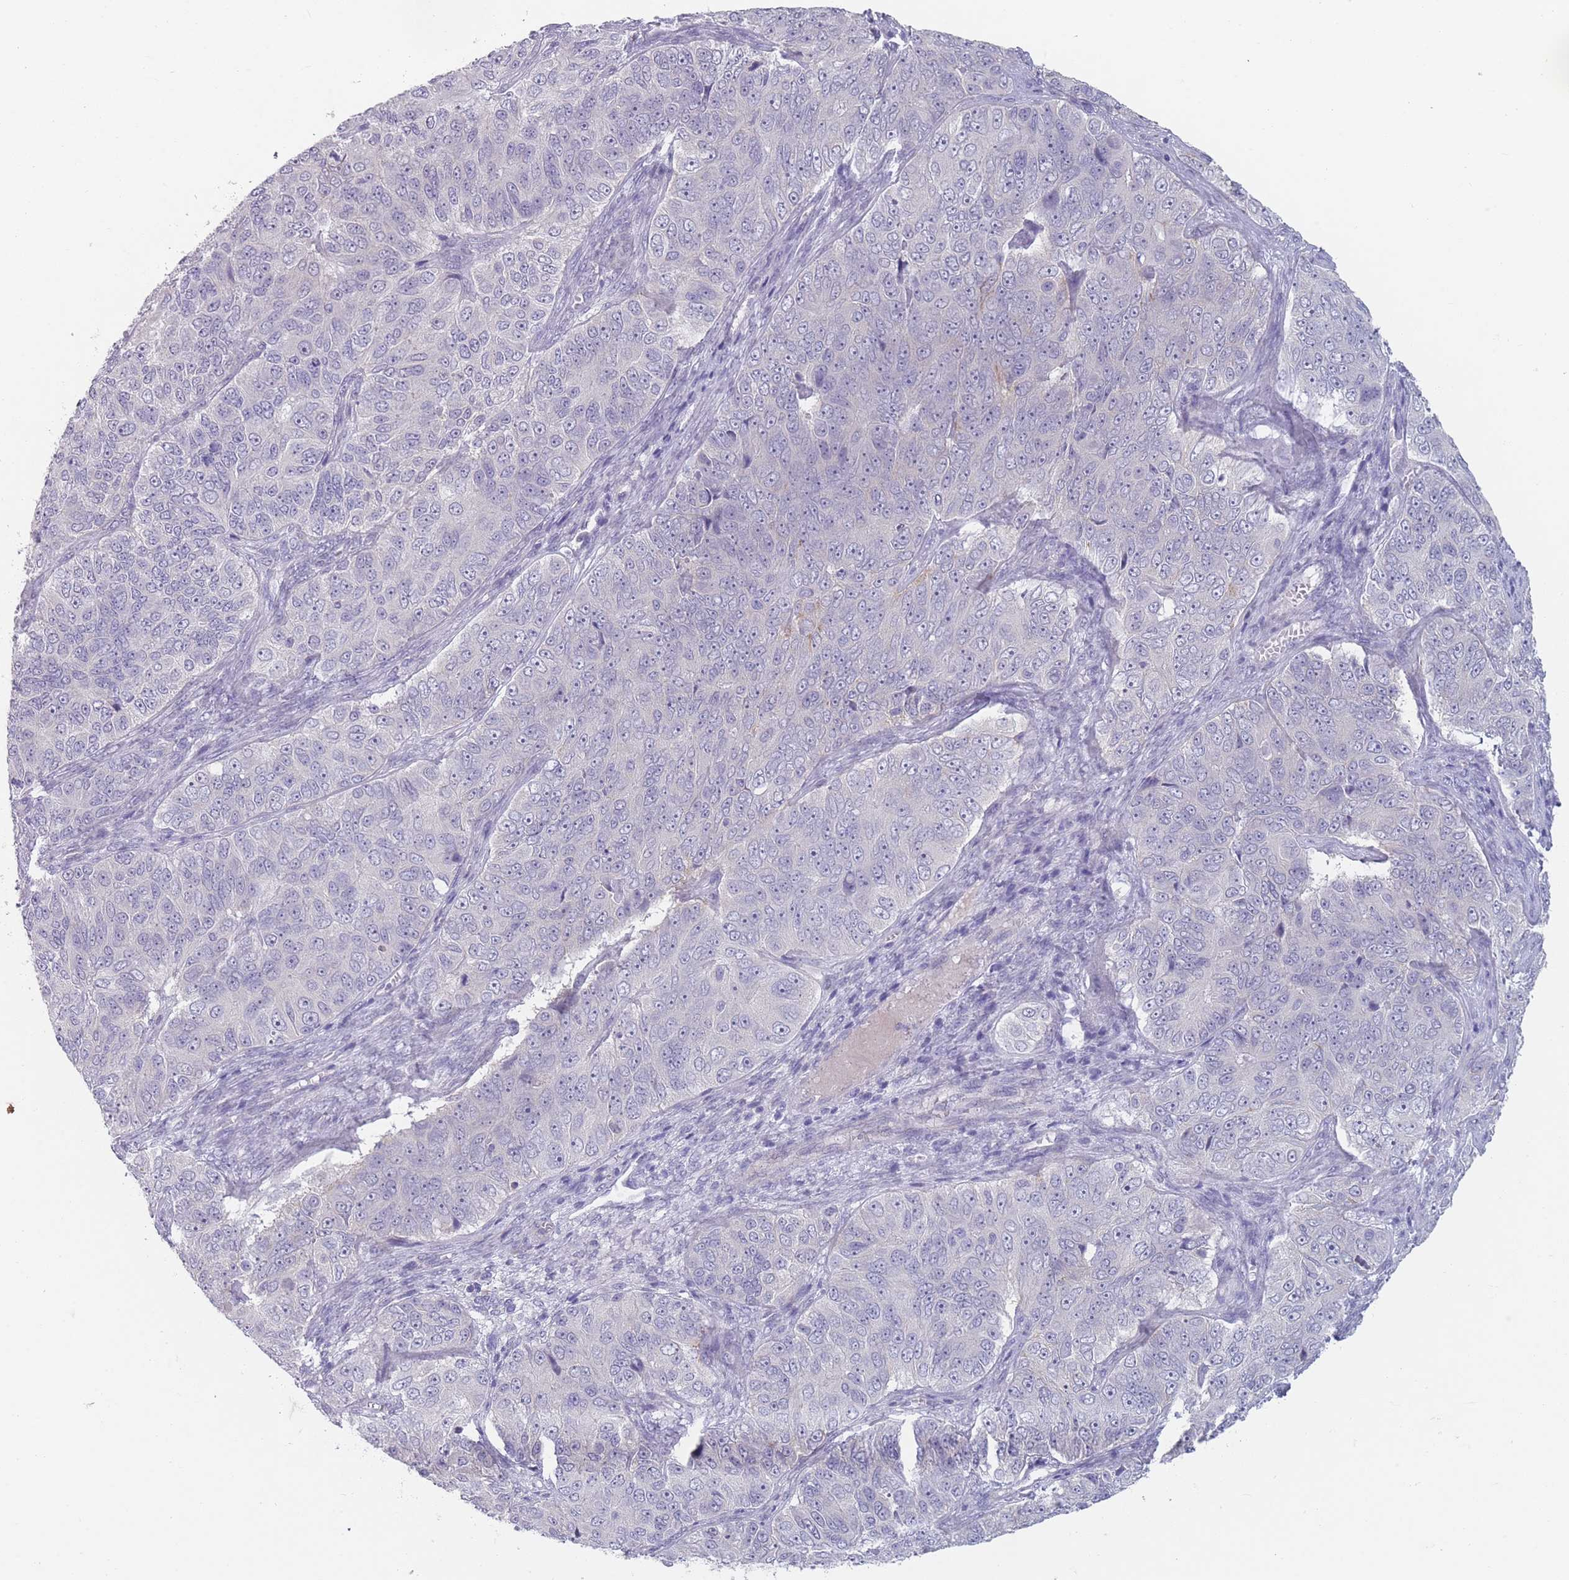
{"staining": {"intensity": "negative", "quantity": "none", "location": "none"}, "tissue": "ovarian cancer", "cell_type": "Tumor cells", "image_type": "cancer", "snomed": [{"axis": "morphology", "description": "Carcinoma, endometroid"}, {"axis": "topography", "description": "Ovary"}], "caption": "This image is of ovarian cancer (endometroid carcinoma) stained with immunohistochemistry to label a protein in brown with the nuclei are counter-stained blue. There is no staining in tumor cells.", "gene": "PAIP2B", "patient": {"sex": "female", "age": 51}}